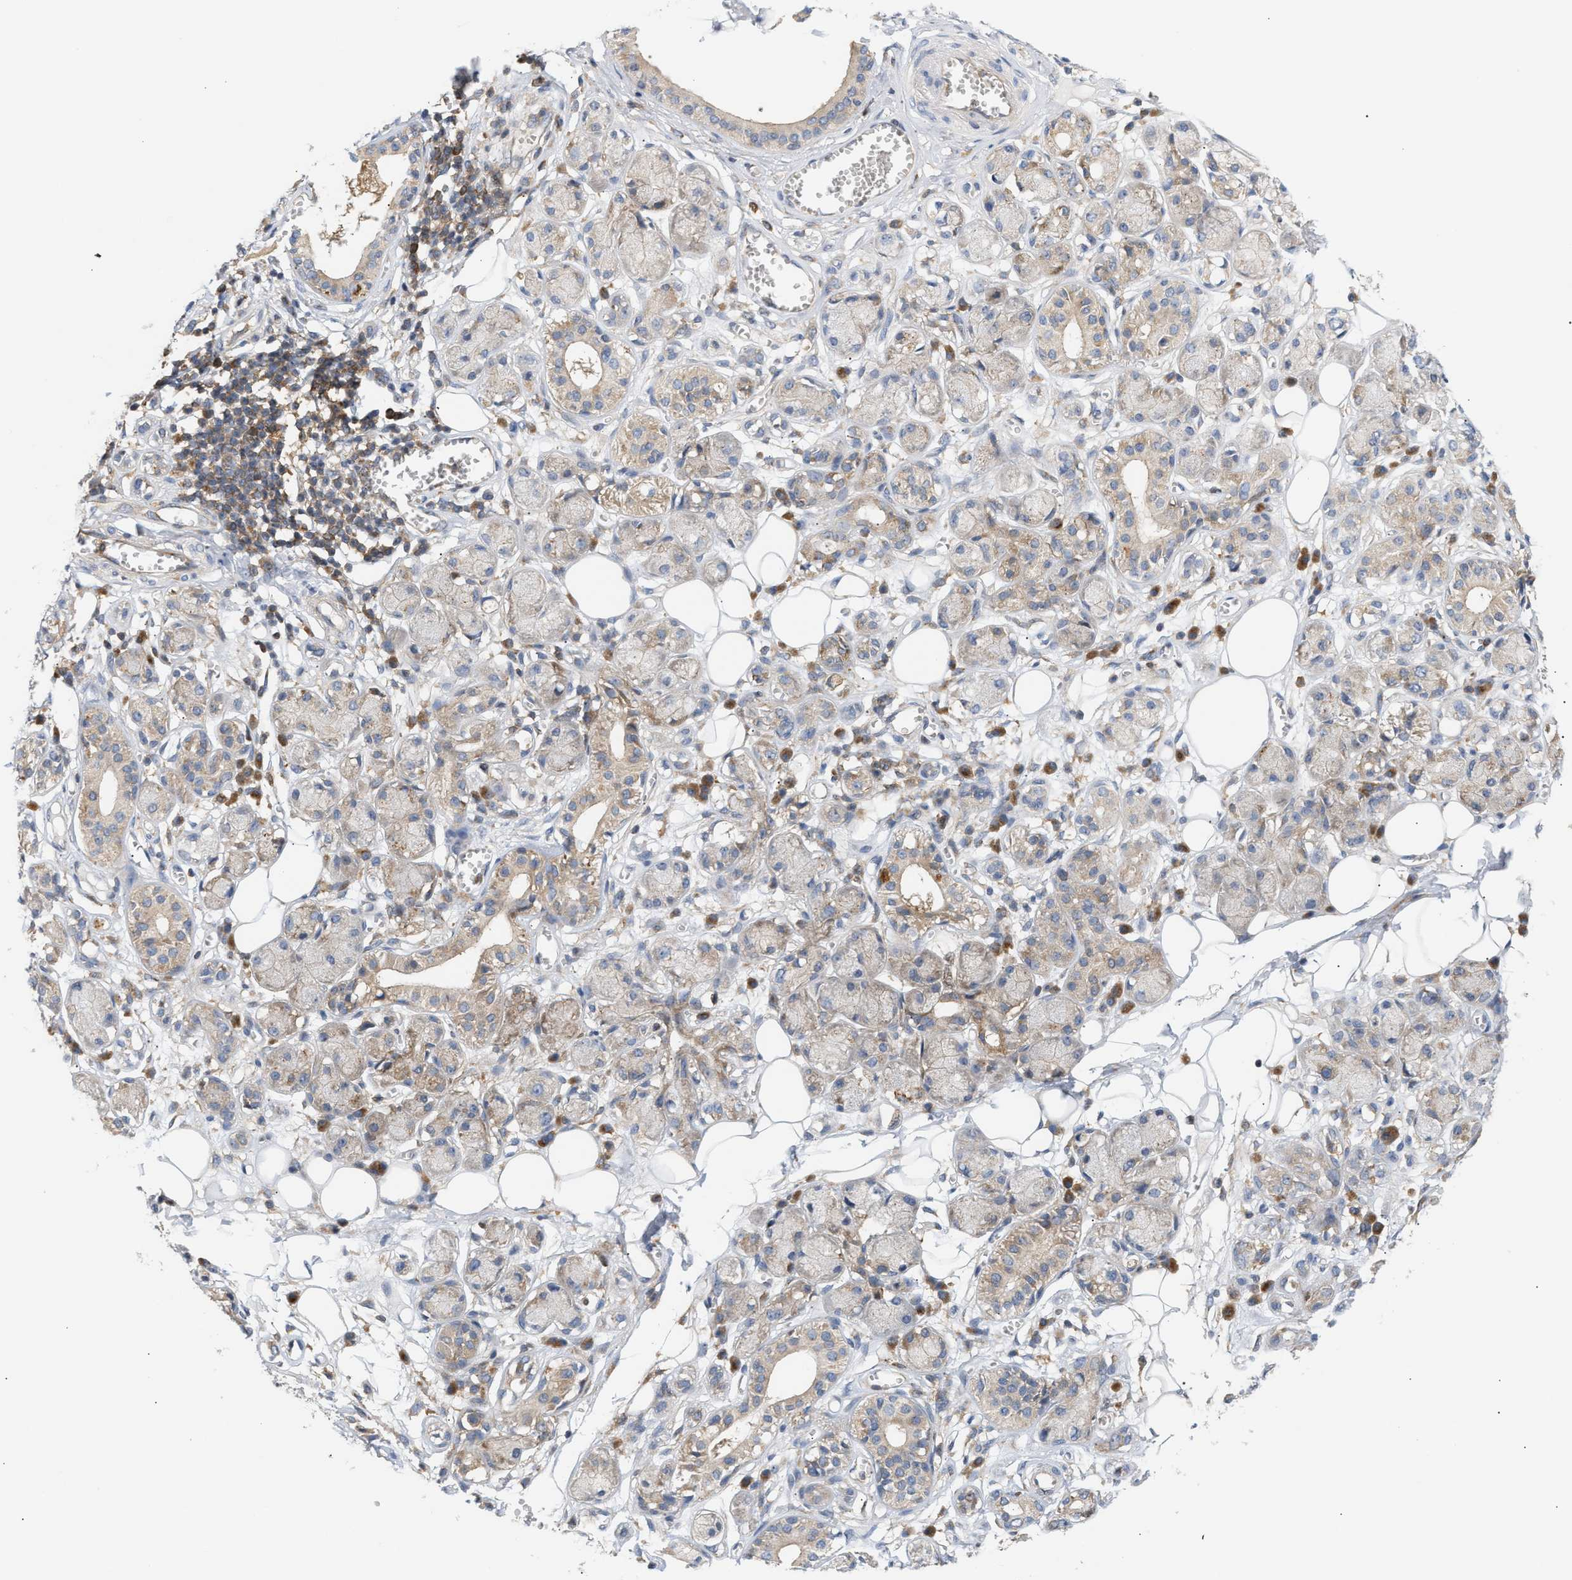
{"staining": {"intensity": "weak", "quantity": "25%-75%", "location": "cytoplasmic/membranous"}, "tissue": "adipose tissue", "cell_type": "Adipocytes", "image_type": "normal", "snomed": [{"axis": "morphology", "description": "Normal tissue, NOS"}, {"axis": "morphology", "description": "Inflammation, NOS"}, {"axis": "topography", "description": "Salivary gland"}, {"axis": "topography", "description": "Peripheral nerve tissue"}], "caption": "Human adipose tissue stained with a brown dye reveals weak cytoplasmic/membranous positive positivity in approximately 25%-75% of adipocytes.", "gene": "DBNL", "patient": {"sex": "female", "age": 75}}